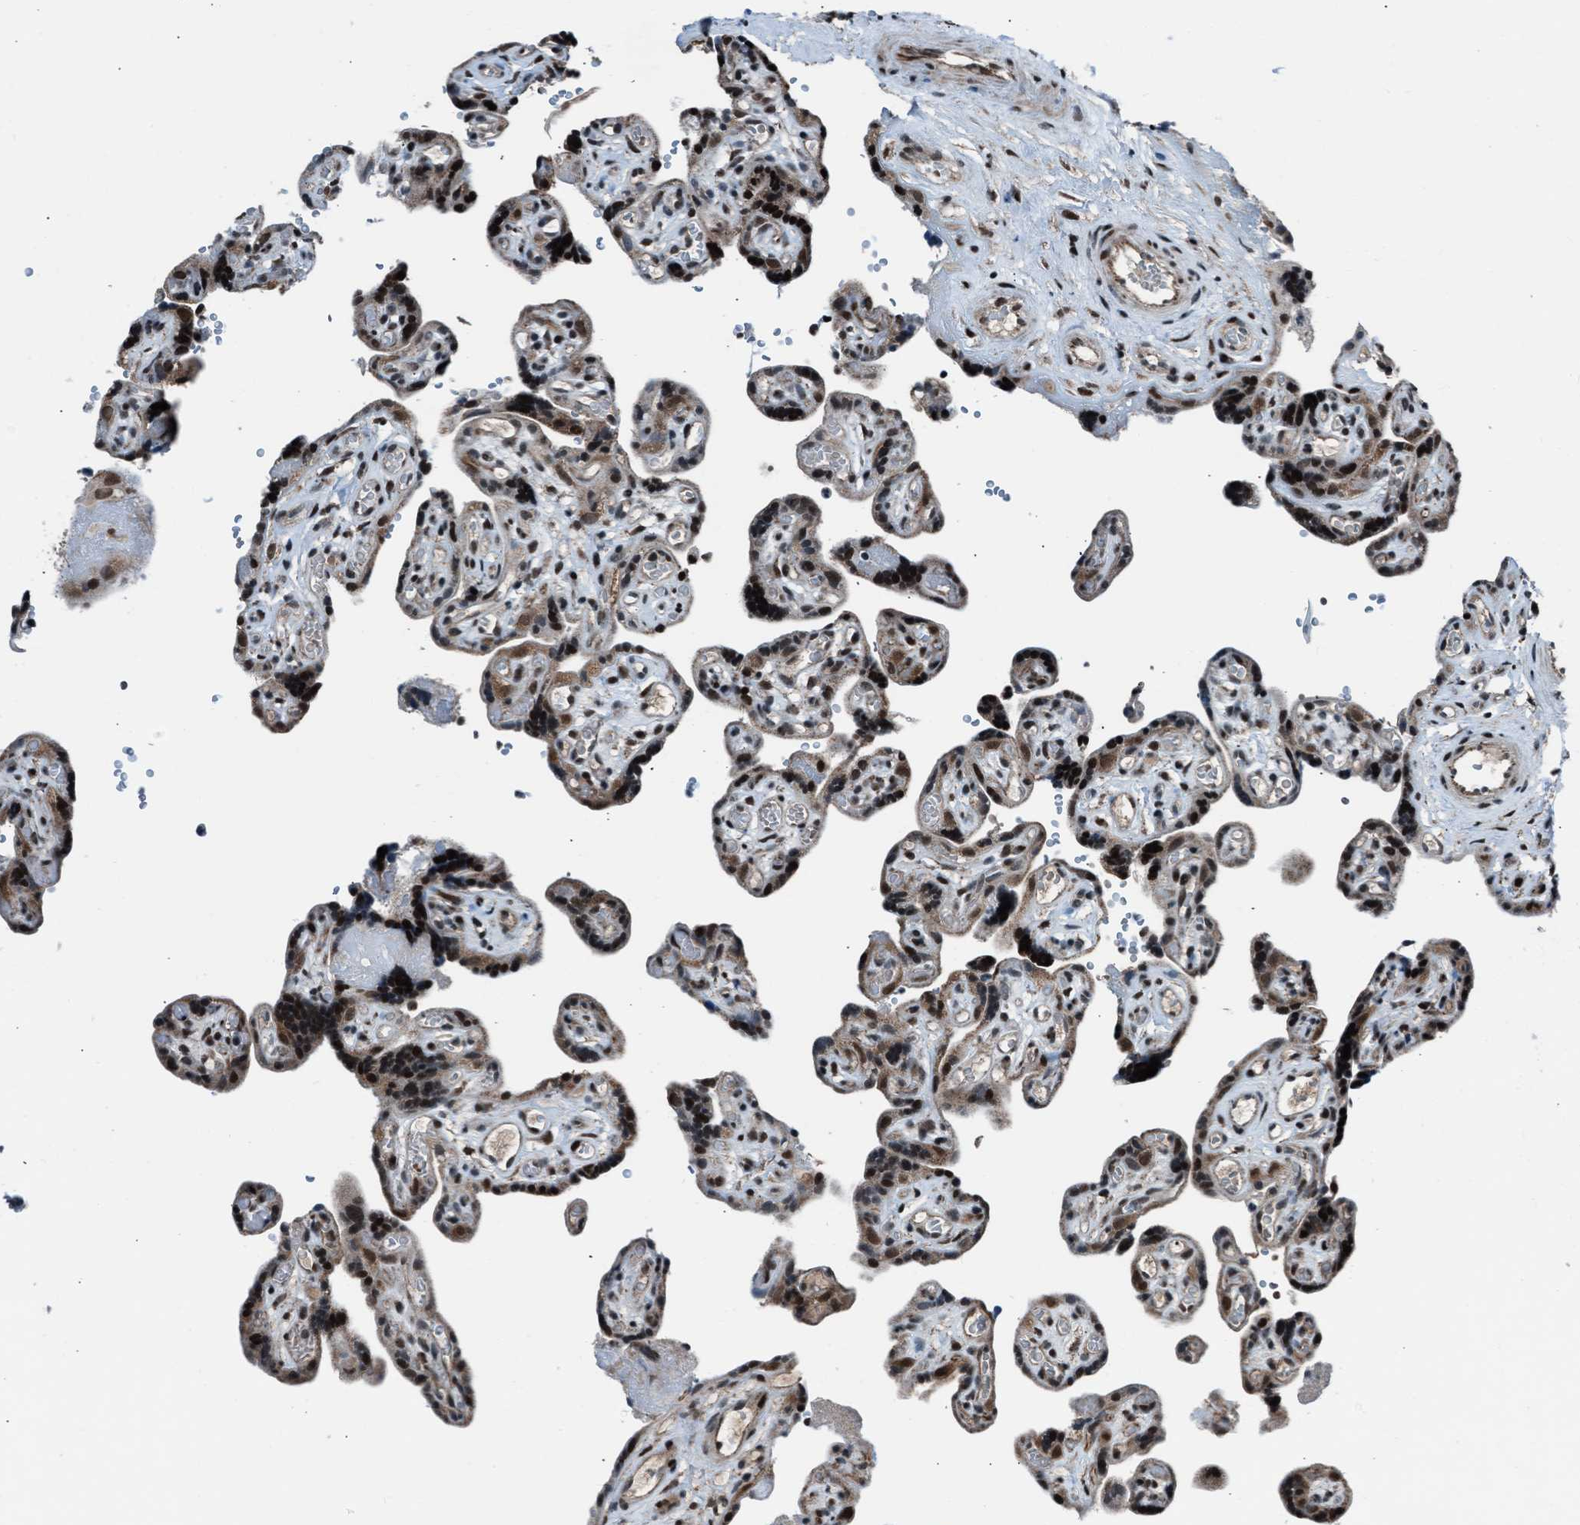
{"staining": {"intensity": "strong", "quantity": ">75%", "location": "cytoplasmic/membranous,nuclear"}, "tissue": "placenta", "cell_type": "Decidual cells", "image_type": "normal", "snomed": [{"axis": "morphology", "description": "Normal tissue, NOS"}, {"axis": "topography", "description": "Placenta"}], "caption": "Immunohistochemical staining of normal human placenta demonstrates strong cytoplasmic/membranous,nuclear protein positivity in about >75% of decidual cells.", "gene": "MORC3", "patient": {"sex": "female", "age": 30}}